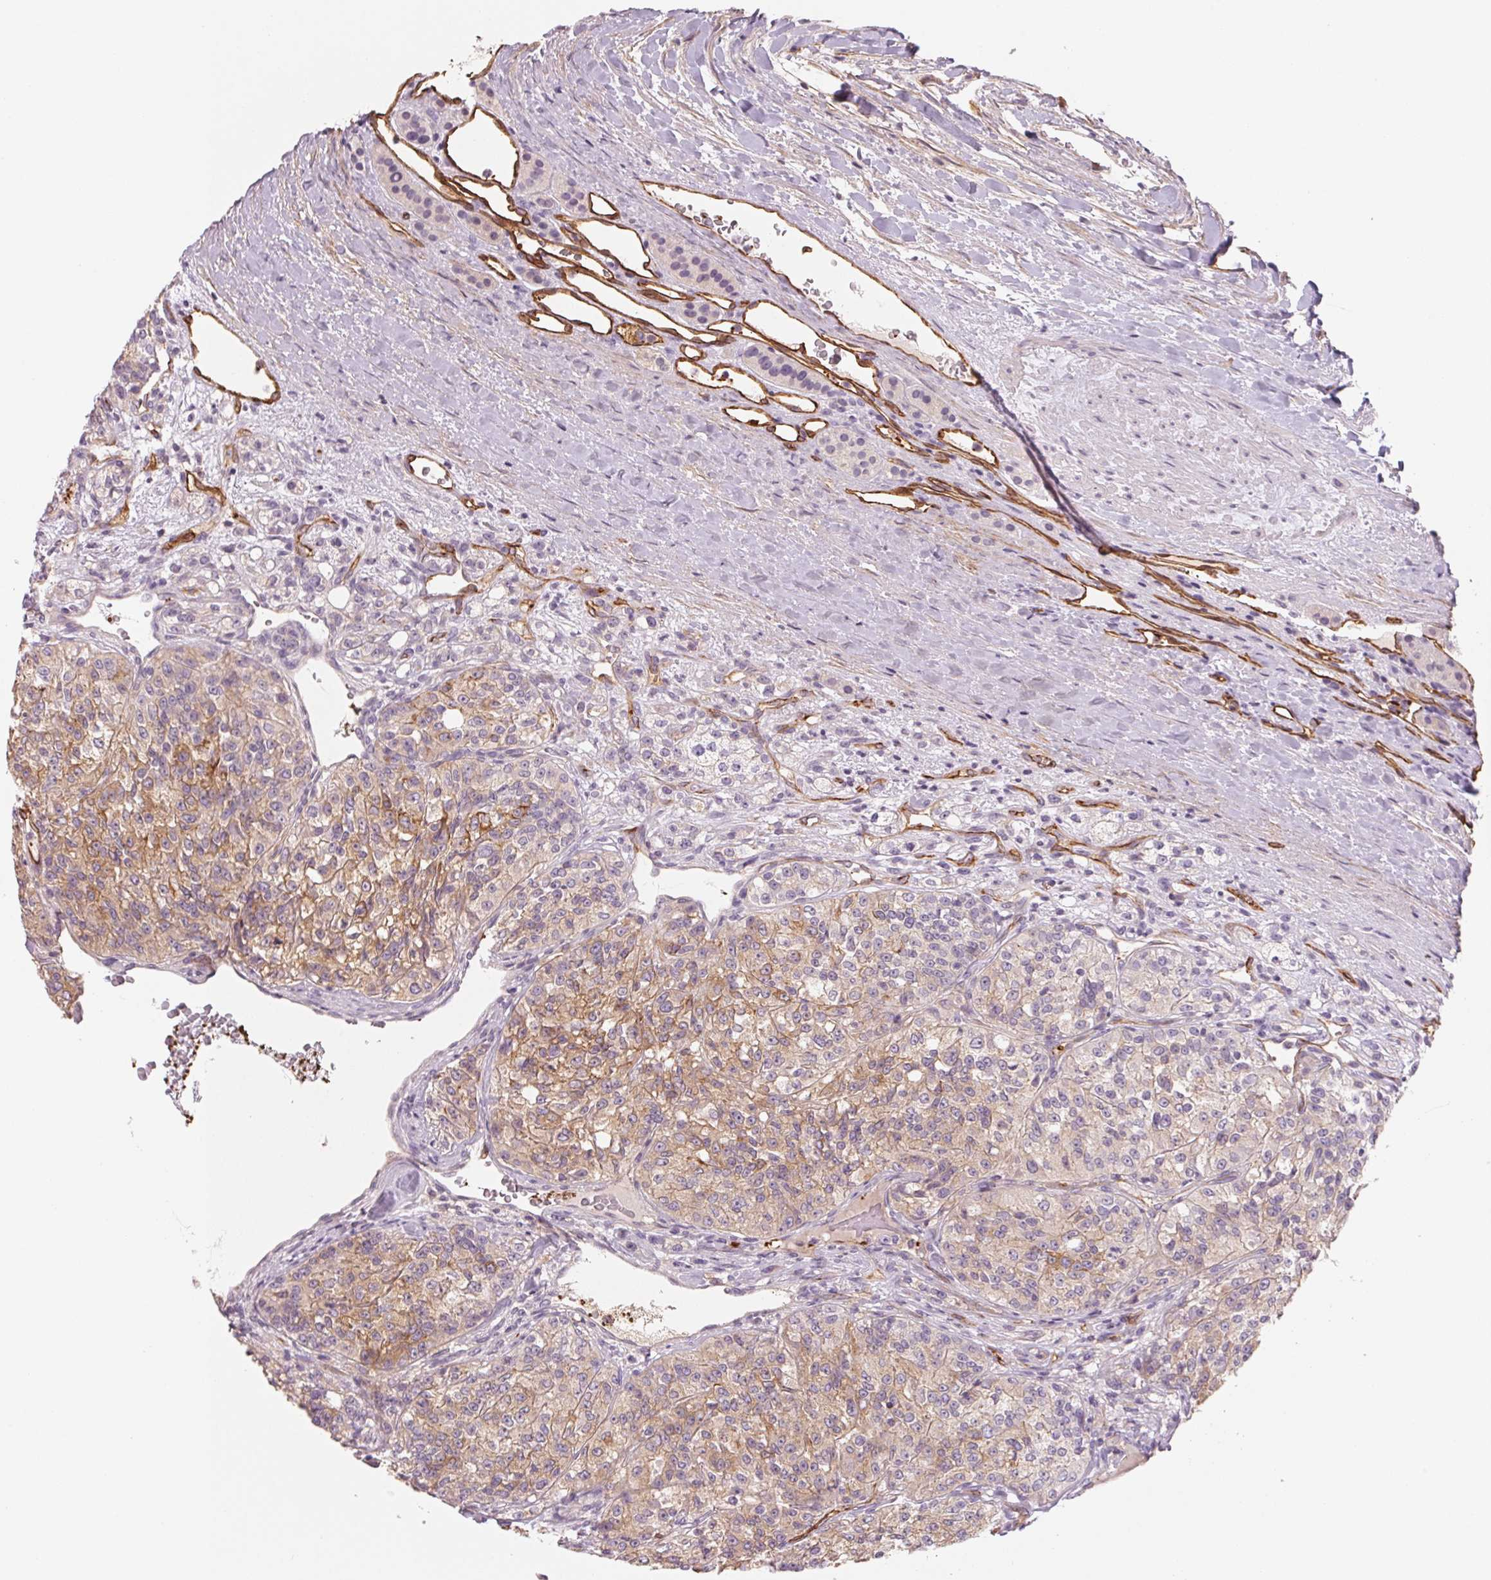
{"staining": {"intensity": "moderate", "quantity": "25%-75%", "location": "cytoplasmic/membranous"}, "tissue": "renal cancer", "cell_type": "Tumor cells", "image_type": "cancer", "snomed": [{"axis": "morphology", "description": "Adenocarcinoma, NOS"}, {"axis": "topography", "description": "Kidney"}], "caption": "DAB (3,3'-diaminobenzidine) immunohistochemical staining of adenocarcinoma (renal) demonstrates moderate cytoplasmic/membranous protein positivity in about 25%-75% of tumor cells.", "gene": "ANKRD13B", "patient": {"sex": "female", "age": 63}}